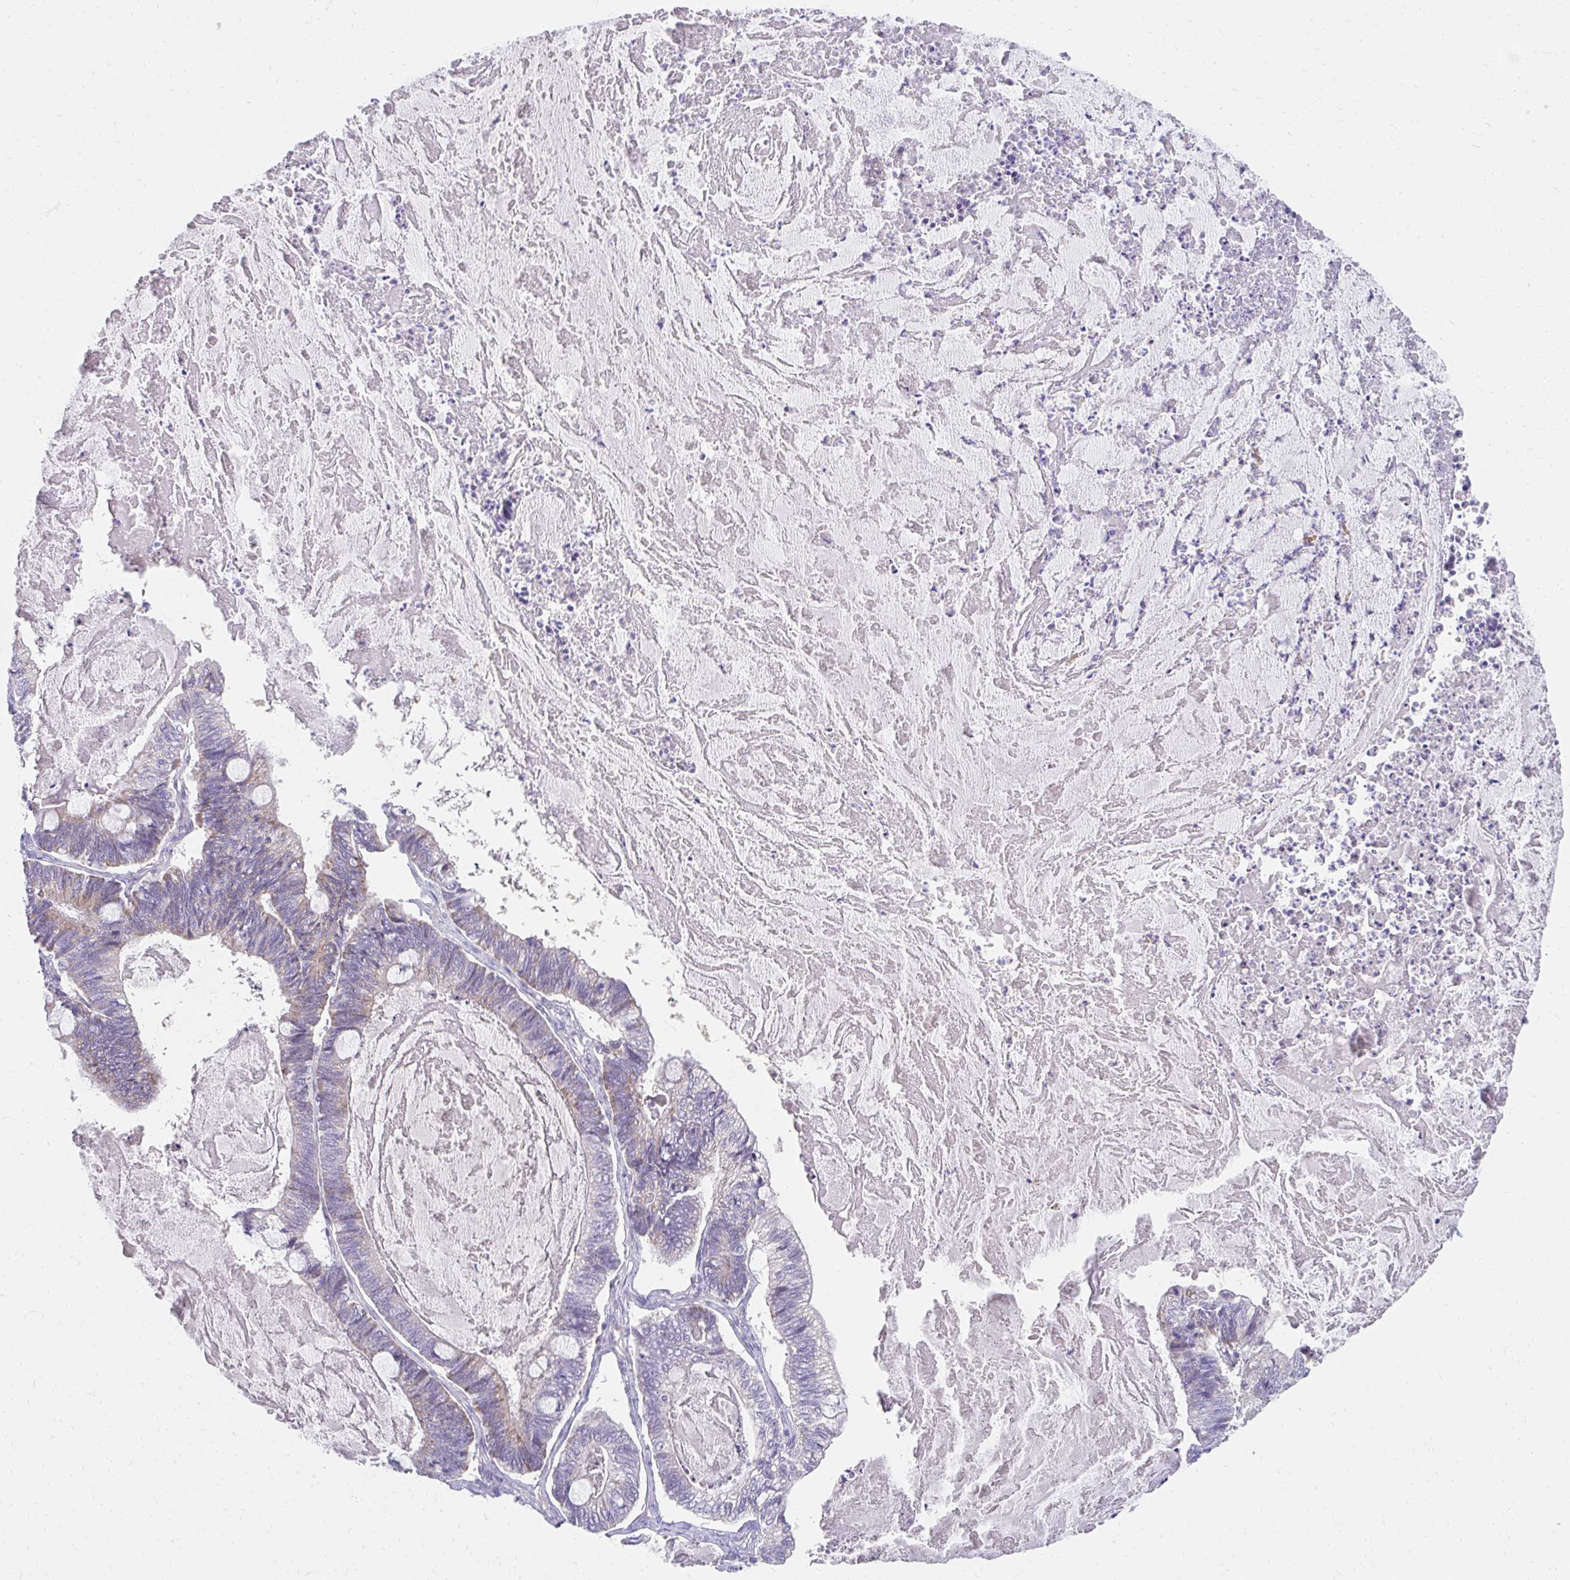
{"staining": {"intensity": "negative", "quantity": "none", "location": "none"}, "tissue": "ovarian cancer", "cell_type": "Tumor cells", "image_type": "cancer", "snomed": [{"axis": "morphology", "description": "Cystadenocarcinoma, mucinous, NOS"}, {"axis": "topography", "description": "Ovary"}], "caption": "Immunohistochemistry of human mucinous cystadenocarcinoma (ovarian) displays no expression in tumor cells.", "gene": "SLAMF7", "patient": {"sex": "female", "age": 61}}